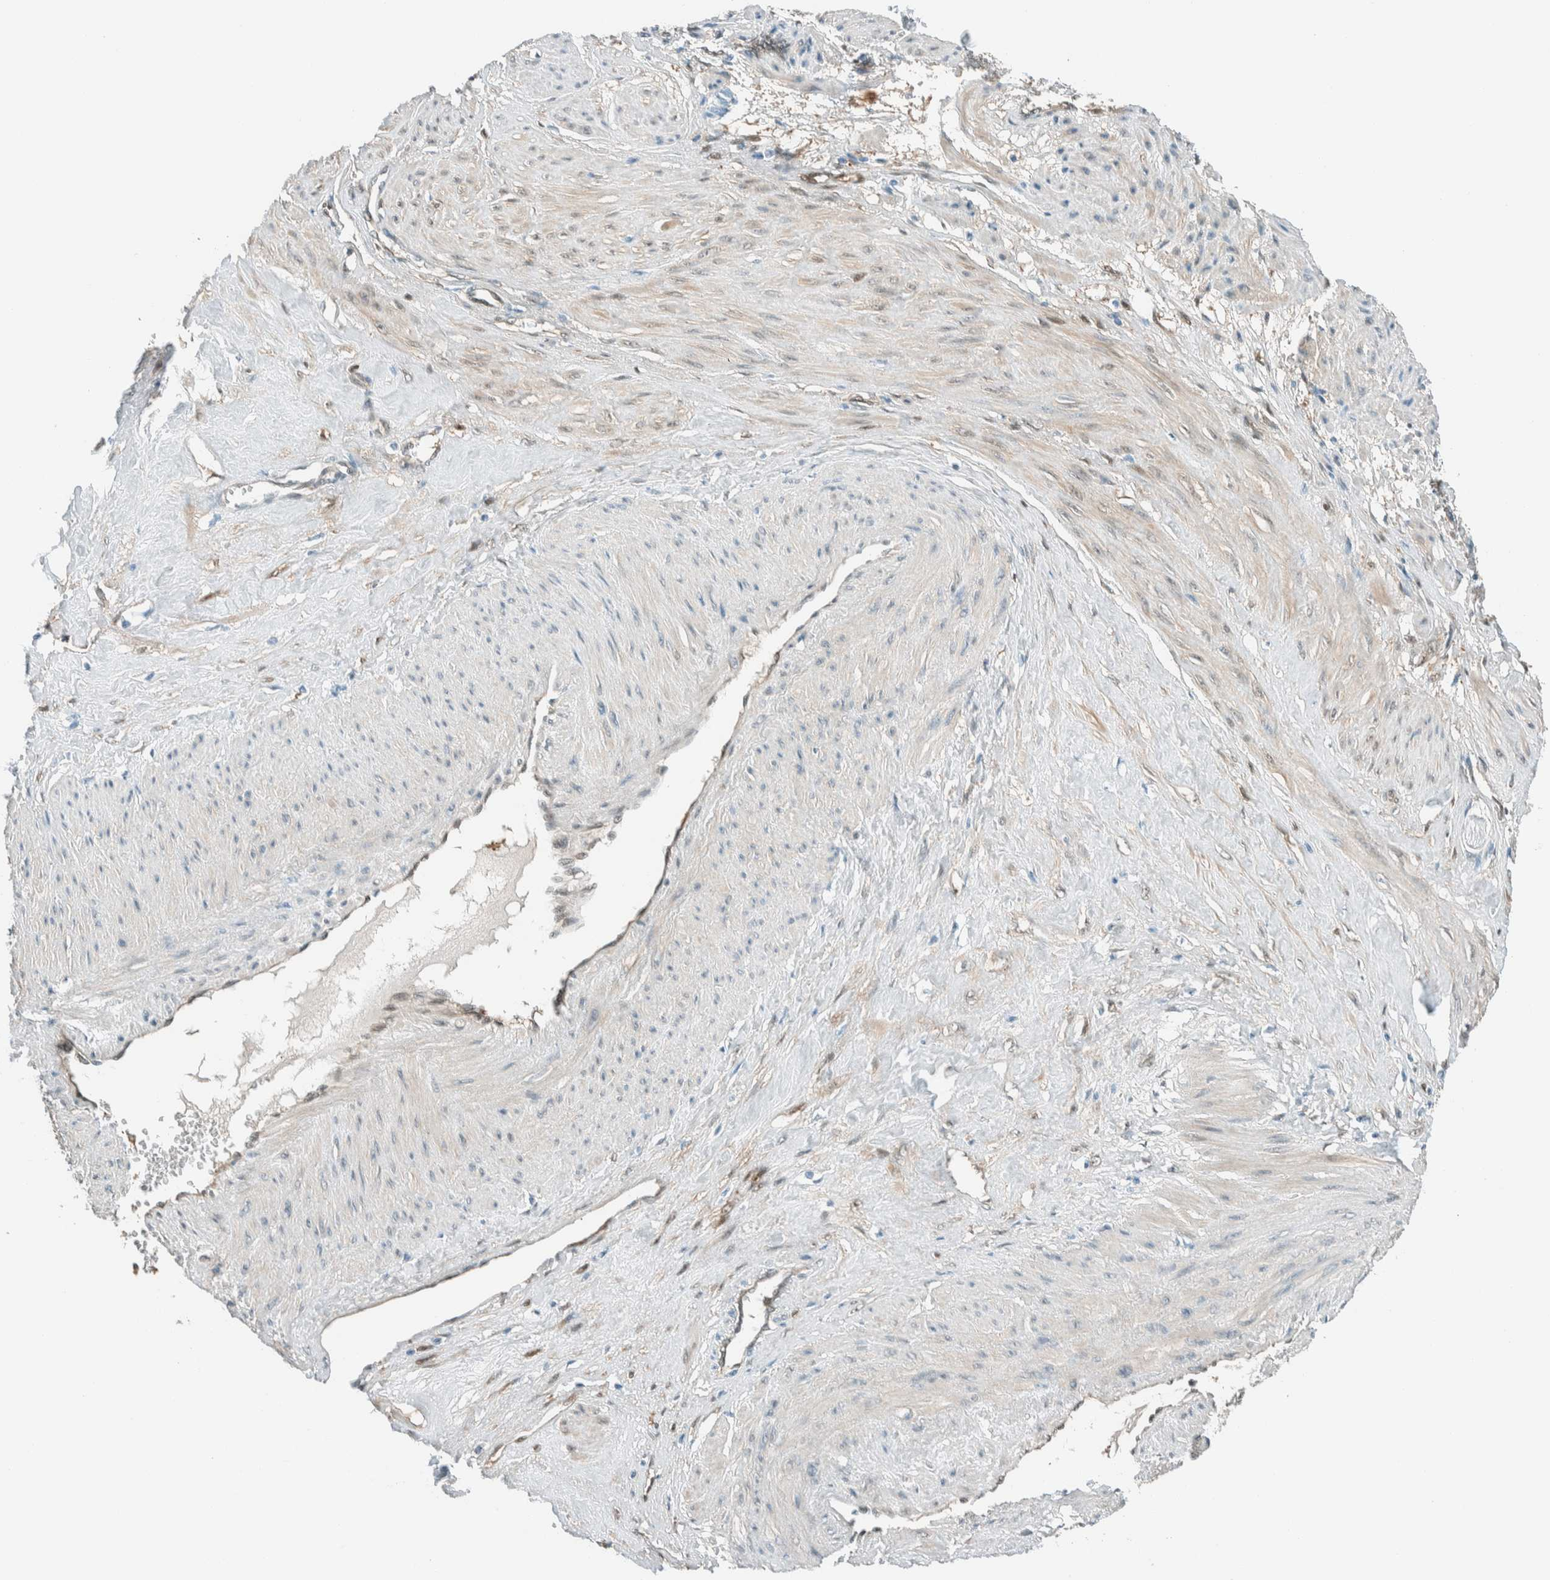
{"staining": {"intensity": "weak", "quantity": ">75%", "location": "cytoplasmic/membranous"}, "tissue": "smooth muscle", "cell_type": "Smooth muscle cells", "image_type": "normal", "snomed": [{"axis": "morphology", "description": "Normal tissue, NOS"}, {"axis": "topography", "description": "Endometrium"}], "caption": "Protein expression analysis of benign smooth muscle shows weak cytoplasmic/membranous positivity in about >75% of smooth muscle cells. (brown staining indicates protein expression, while blue staining denotes nuclei).", "gene": "NXN", "patient": {"sex": "female", "age": 33}}